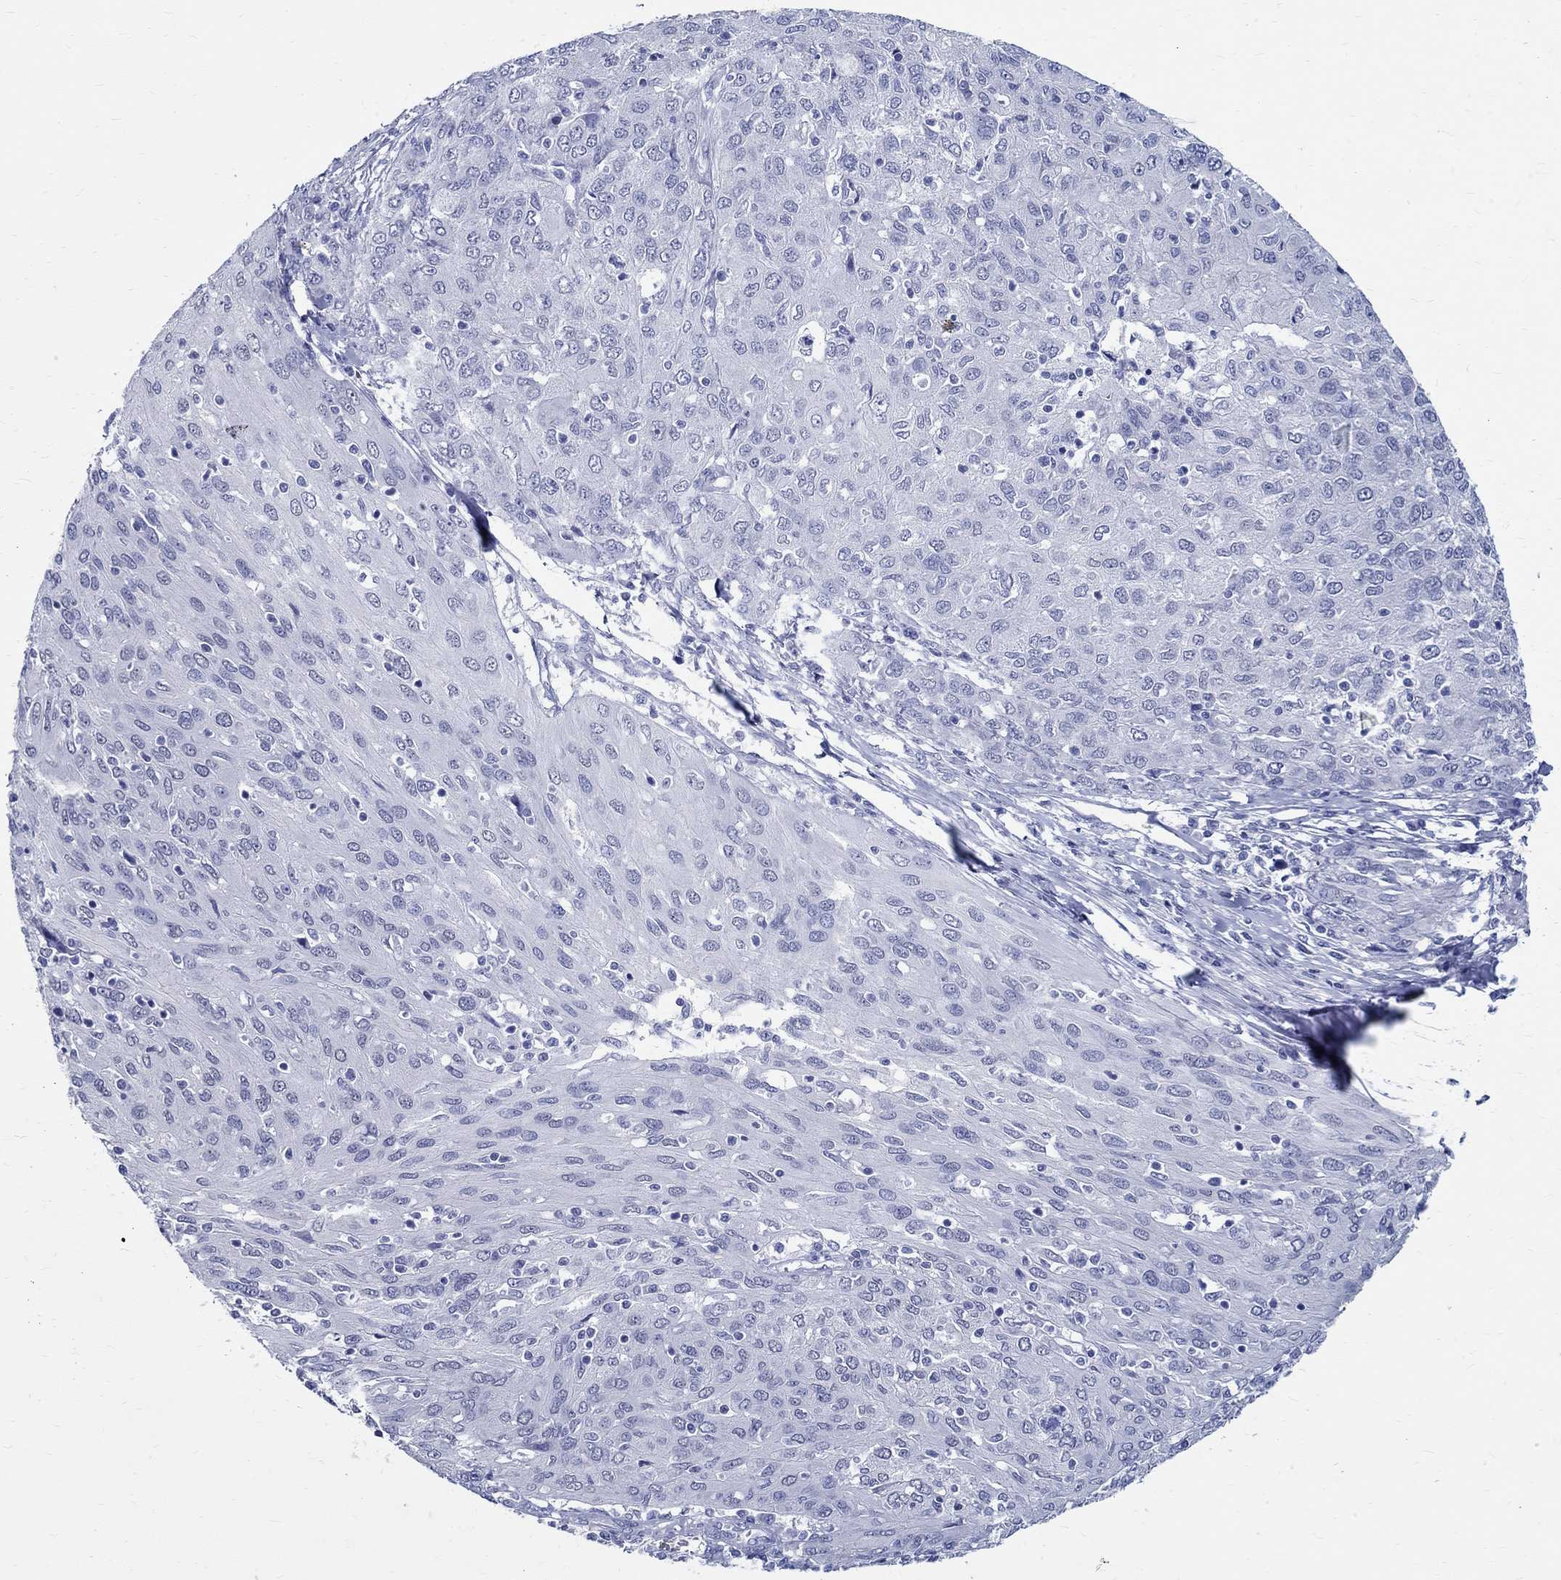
{"staining": {"intensity": "negative", "quantity": "none", "location": "none"}, "tissue": "ovarian cancer", "cell_type": "Tumor cells", "image_type": "cancer", "snomed": [{"axis": "morphology", "description": "Carcinoma, endometroid"}, {"axis": "topography", "description": "Ovary"}], "caption": "Tumor cells show no significant expression in ovarian endometroid carcinoma.", "gene": "TSPAN16", "patient": {"sex": "female", "age": 50}}